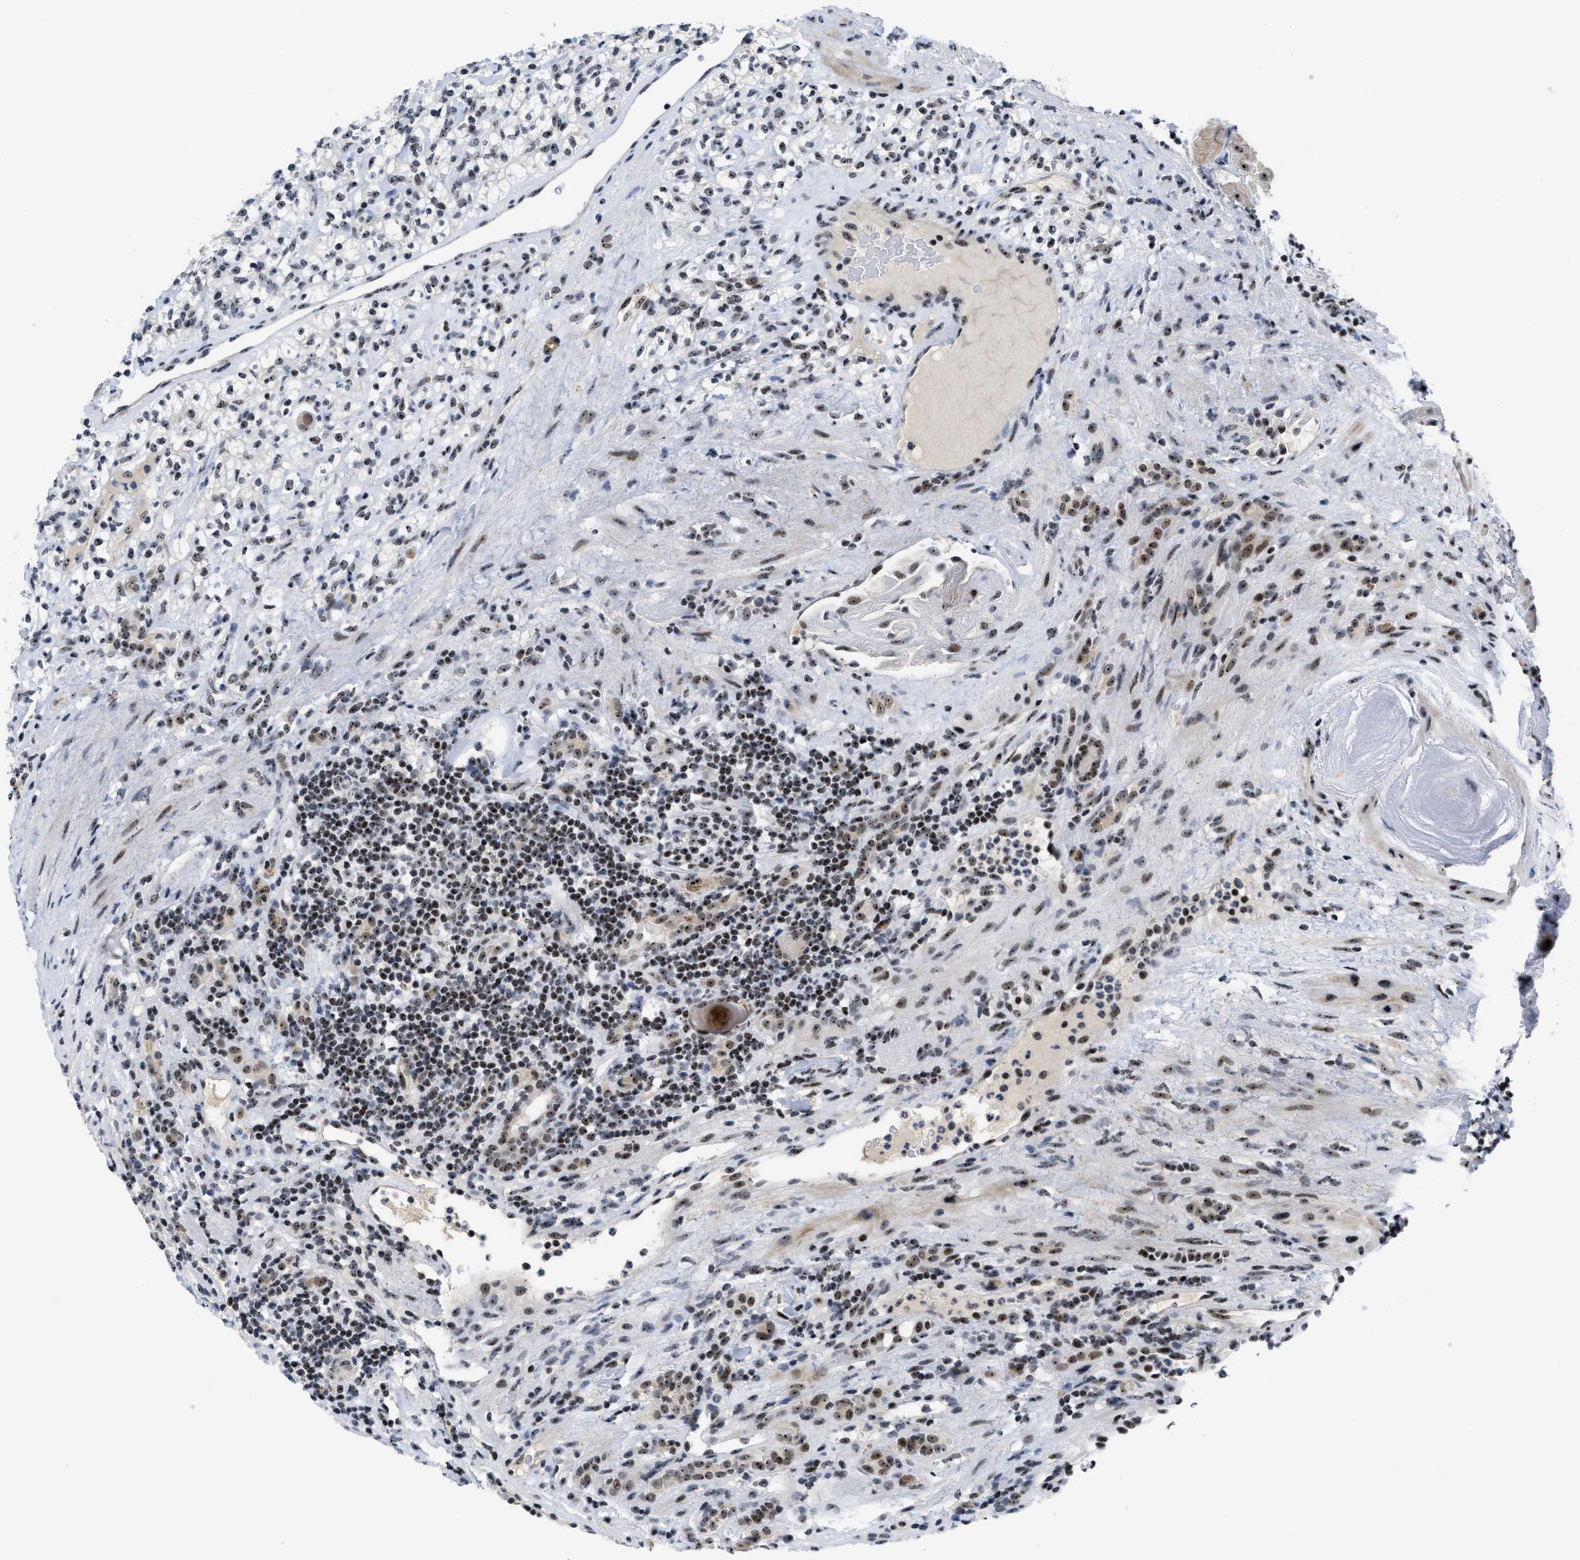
{"staining": {"intensity": "moderate", "quantity": "25%-75%", "location": "nuclear"}, "tissue": "renal cancer", "cell_type": "Tumor cells", "image_type": "cancer", "snomed": [{"axis": "morphology", "description": "Normal tissue, NOS"}, {"axis": "morphology", "description": "Adenocarcinoma, NOS"}, {"axis": "topography", "description": "Kidney"}], "caption": "A high-resolution micrograph shows immunohistochemistry (IHC) staining of renal cancer, which reveals moderate nuclear staining in about 25%-75% of tumor cells.", "gene": "NOP58", "patient": {"sex": "female", "age": 72}}